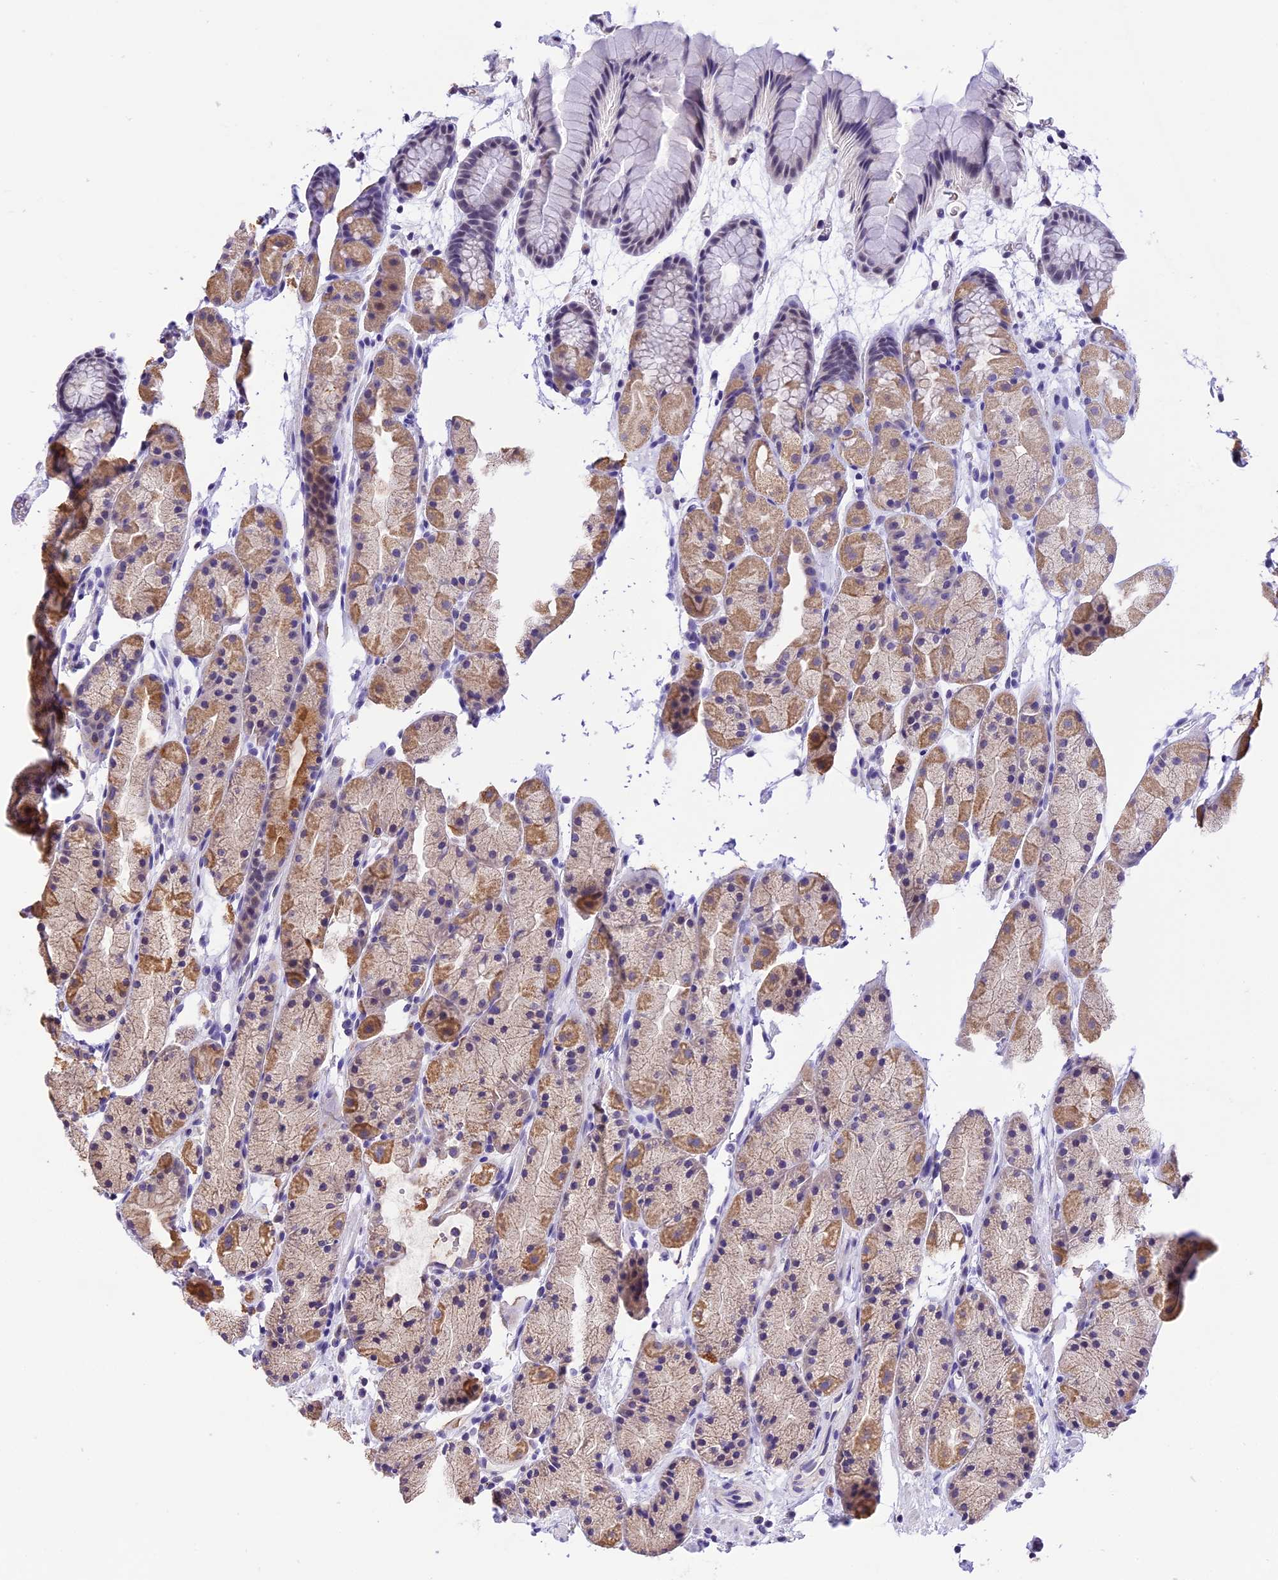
{"staining": {"intensity": "moderate", "quantity": "25%-75%", "location": "cytoplasmic/membranous"}, "tissue": "stomach", "cell_type": "Glandular cells", "image_type": "normal", "snomed": [{"axis": "morphology", "description": "Normal tissue, NOS"}, {"axis": "topography", "description": "Stomach, upper"}, {"axis": "topography", "description": "Stomach"}], "caption": "Immunohistochemical staining of normal stomach reveals 25%-75% levels of moderate cytoplasmic/membranous protein positivity in approximately 25%-75% of glandular cells. (DAB (3,3'-diaminobenzidine) = brown stain, brightfield microscopy at high magnification).", "gene": "AHSP", "patient": {"sex": "male", "age": 47}}